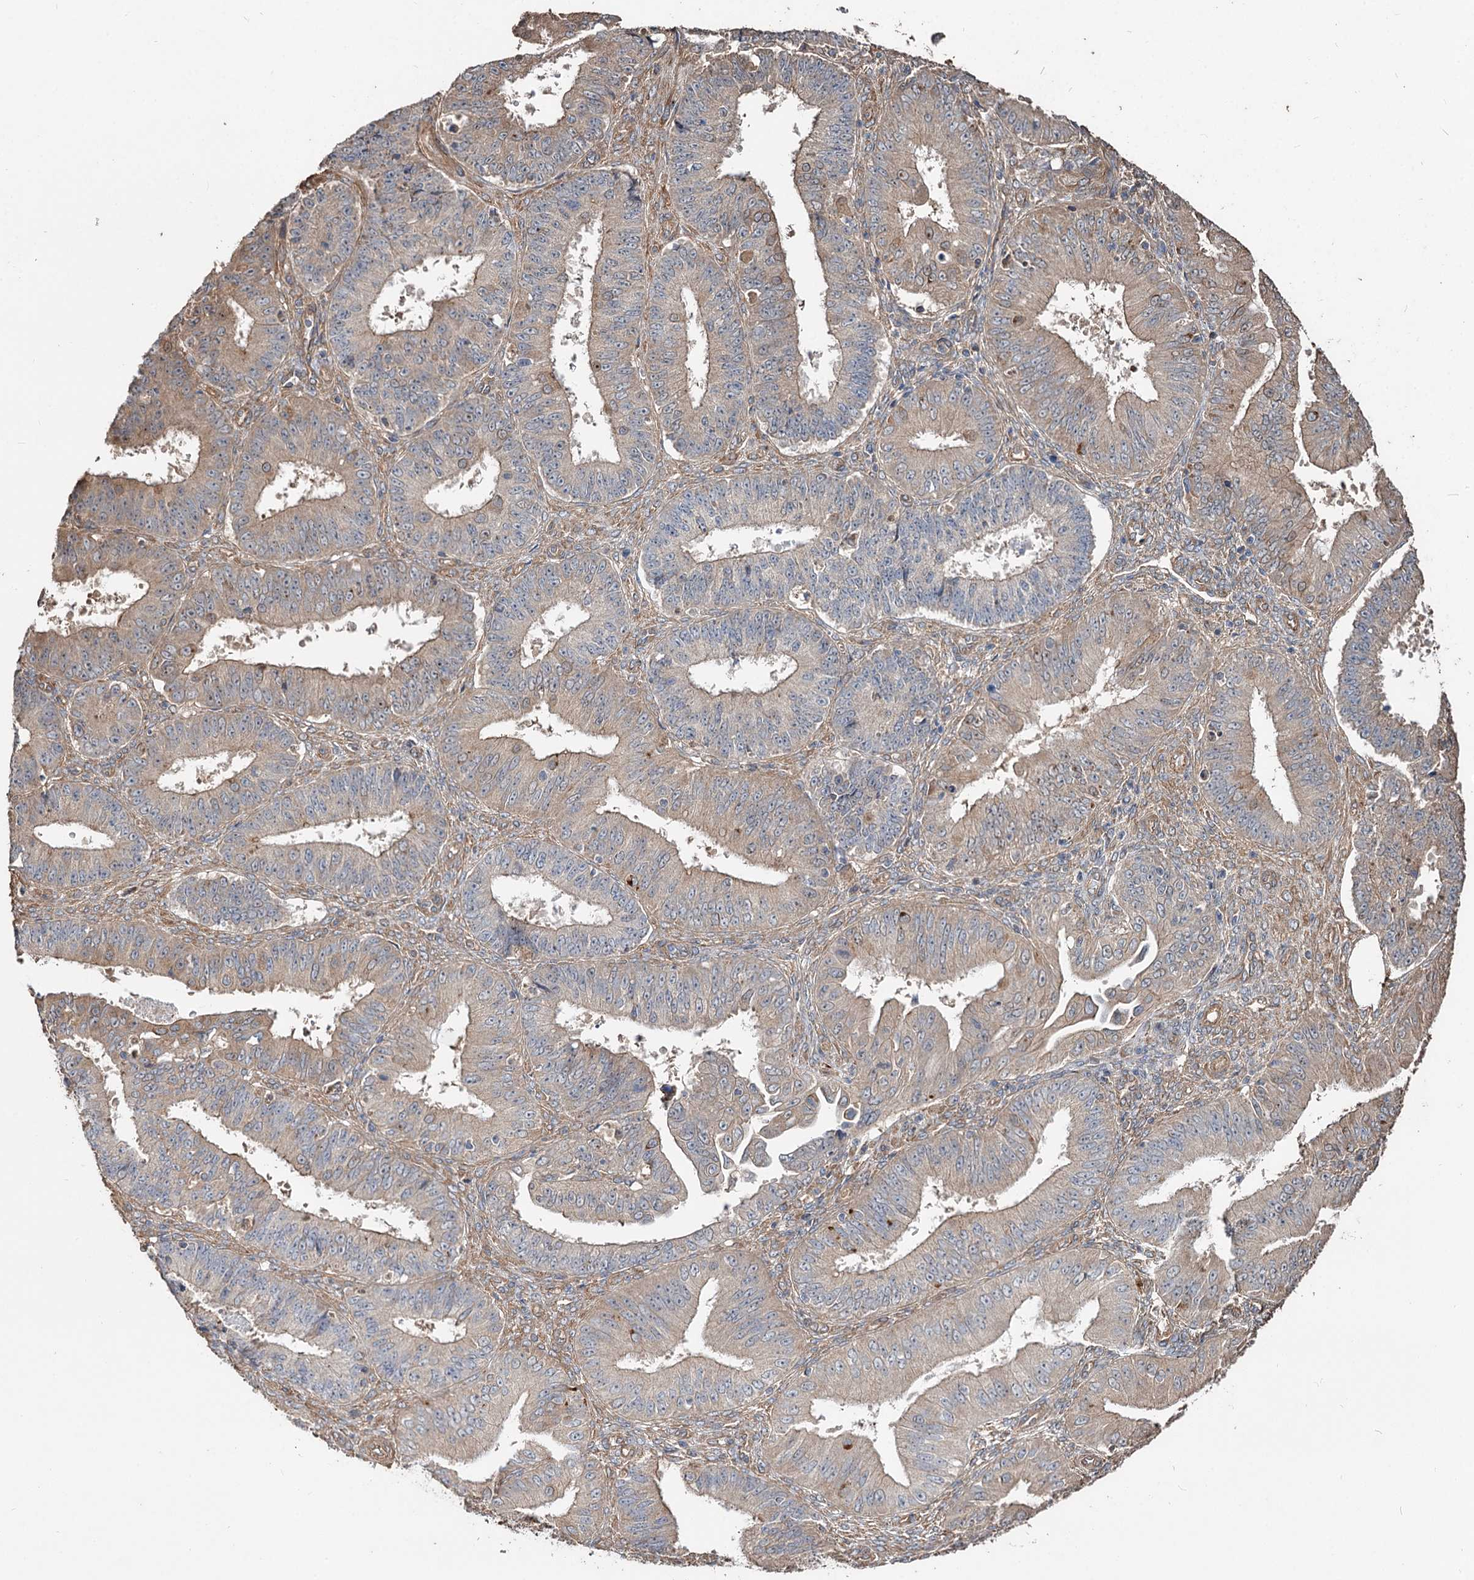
{"staining": {"intensity": "weak", "quantity": "25%-75%", "location": "cytoplasmic/membranous"}, "tissue": "ovarian cancer", "cell_type": "Tumor cells", "image_type": "cancer", "snomed": [{"axis": "morphology", "description": "Carcinoma, endometroid"}, {"axis": "topography", "description": "Appendix"}, {"axis": "topography", "description": "Ovary"}], "caption": "IHC staining of ovarian endometroid carcinoma, which demonstrates low levels of weak cytoplasmic/membranous expression in approximately 25%-75% of tumor cells indicating weak cytoplasmic/membranous protein expression. The staining was performed using DAB (3,3'-diaminobenzidine) (brown) for protein detection and nuclei were counterstained in hematoxylin (blue).", "gene": "SPART", "patient": {"sex": "female", "age": 42}}